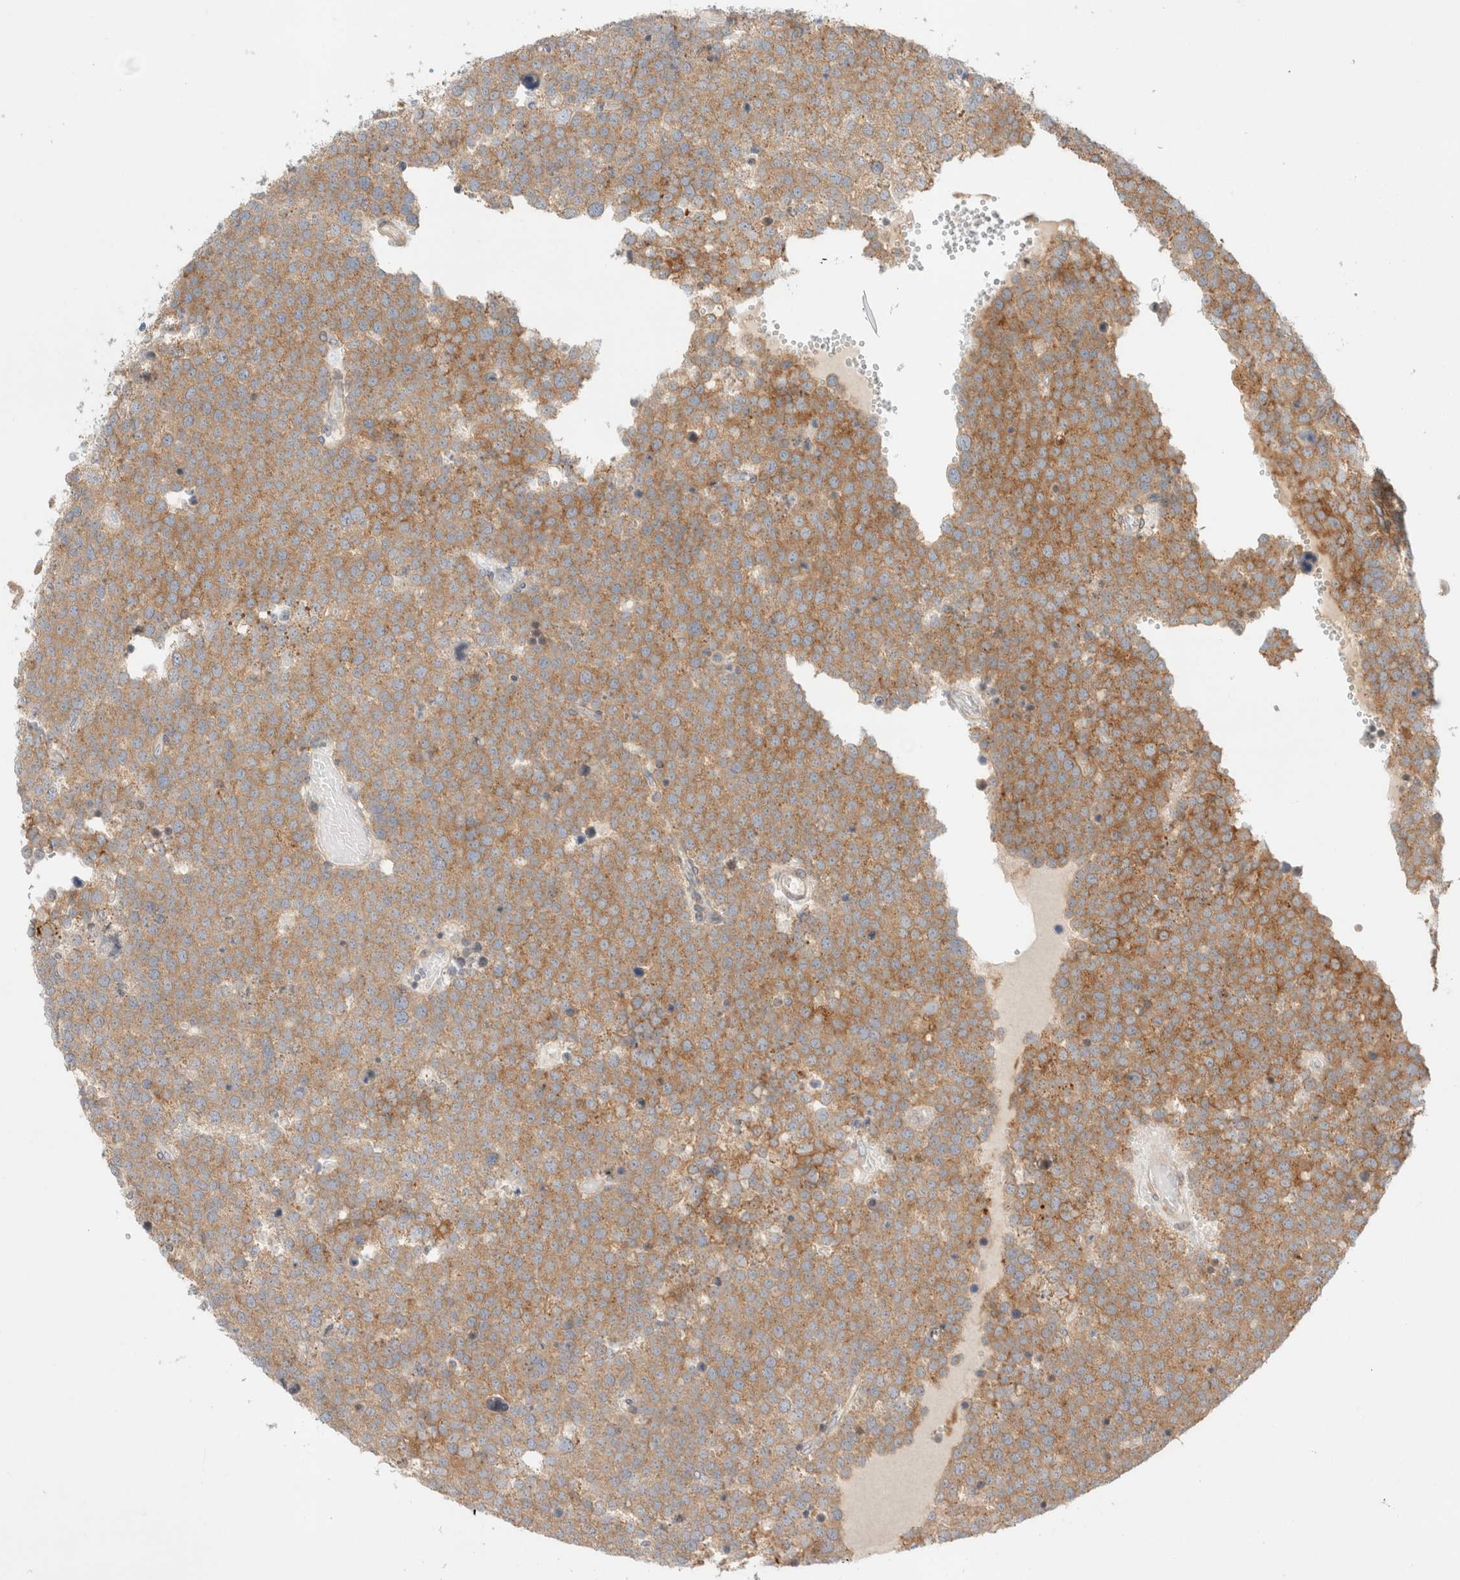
{"staining": {"intensity": "moderate", "quantity": ">75%", "location": "cytoplasmic/membranous"}, "tissue": "testis cancer", "cell_type": "Tumor cells", "image_type": "cancer", "snomed": [{"axis": "morphology", "description": "Seminoma, NOS"}, {"axis": "topography", "description": "Testis"}], "caption": "High-power microscopy captured an IHC image of testis cancer (seminoma), revealing moderate cytoplasmic/membranous positivity in approximately >75% of tumor cells.", "gene": "MARK3", "patient": {"sex": "male", "age": 71}}